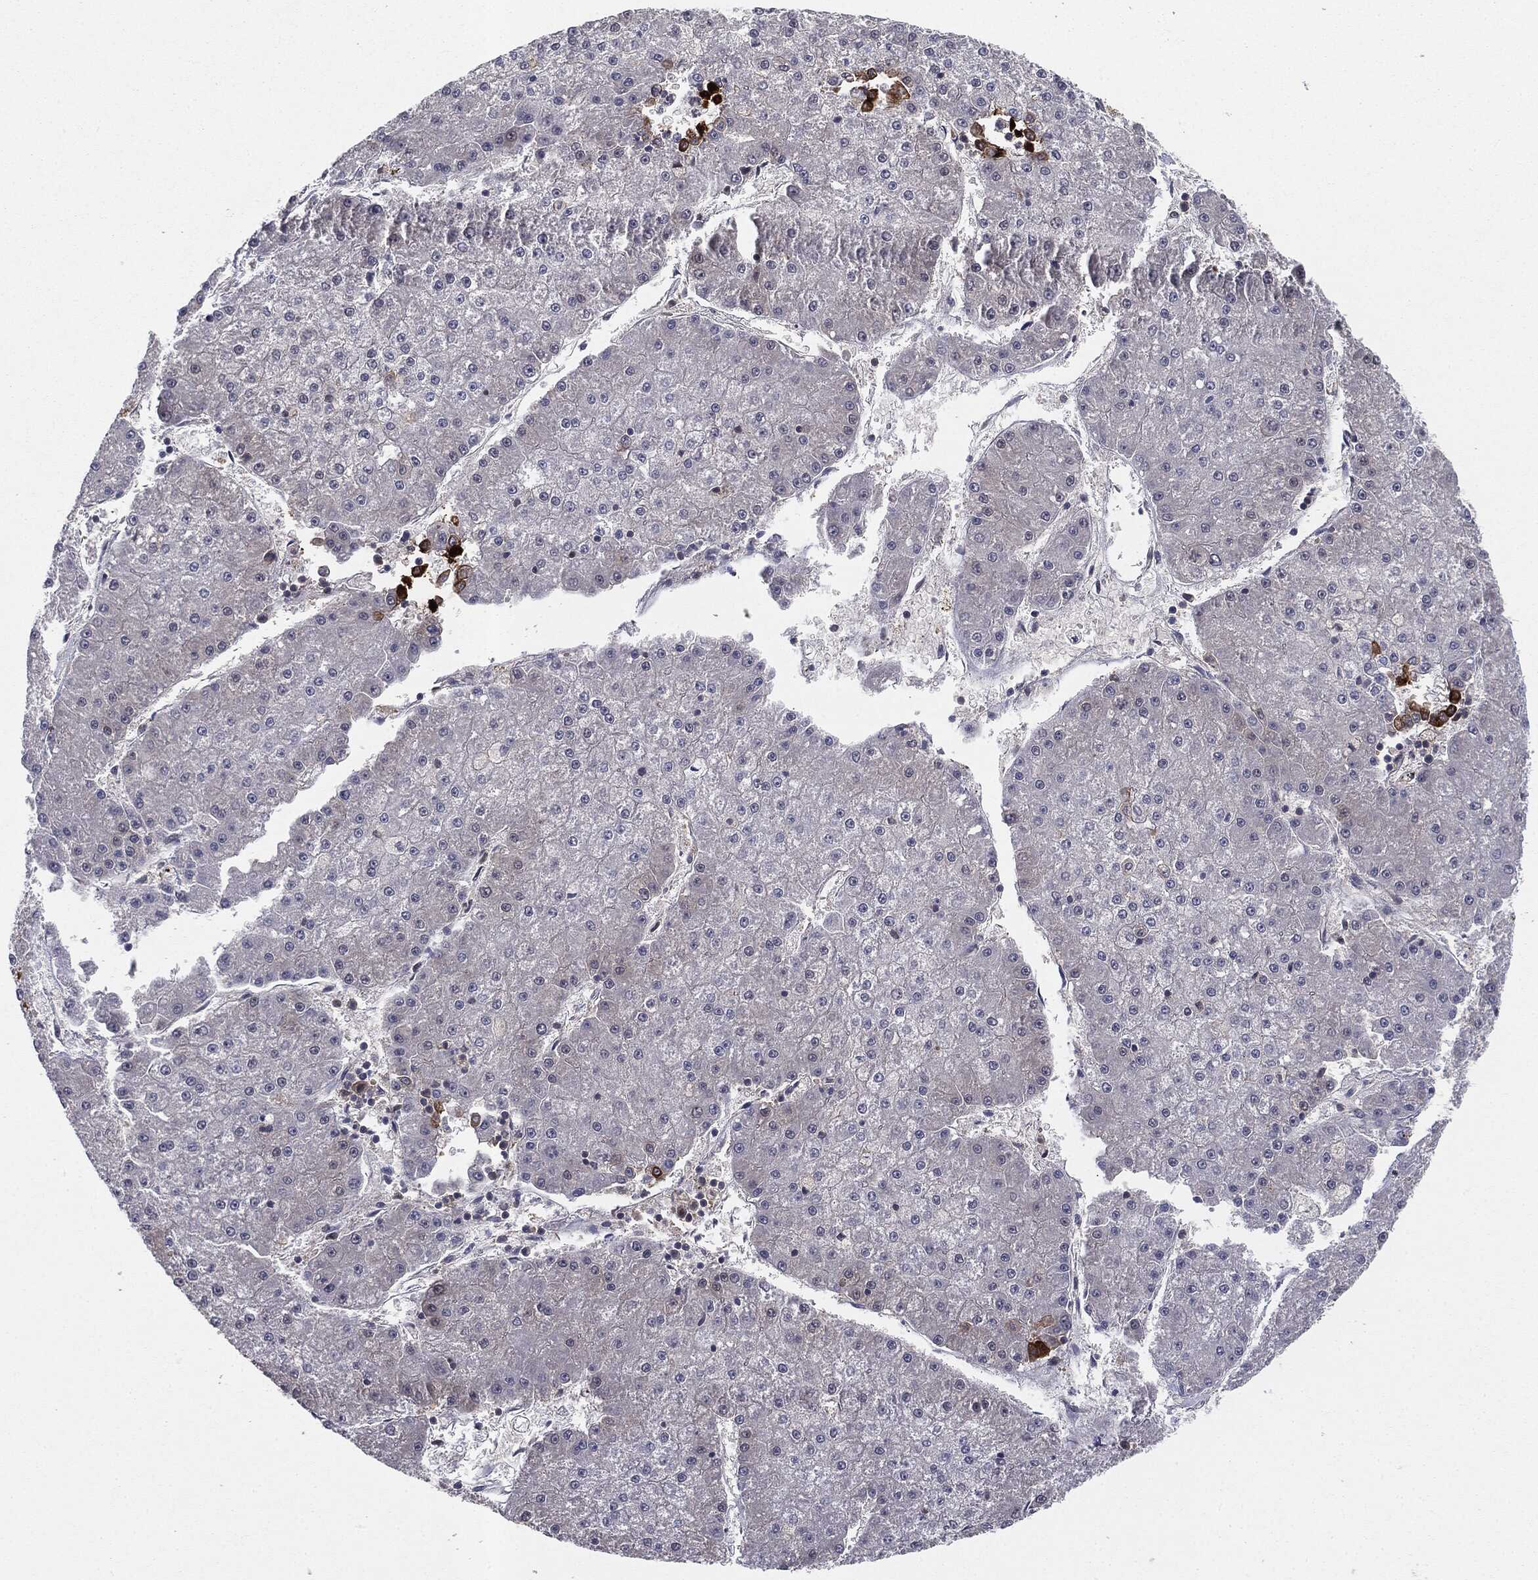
{"staining": {"intensity": "negative", "quantity": "none", "location": "none"}, "tissue": "liver cancer", "cell_type": "Tumor cells", "image_type": "cancer", "snomed": [{"axis": "morphology", "description": "Carcinoma, Hepatocellular, NOS"}, {"axis": "topography", "description": "Liver"}], "caption": "Tumor cells are negative for brown protein staining in liver cancer (hepatocellular carcinoma).", "gene": "KRT7", "patient": {"sex": "male", "age": 73}}